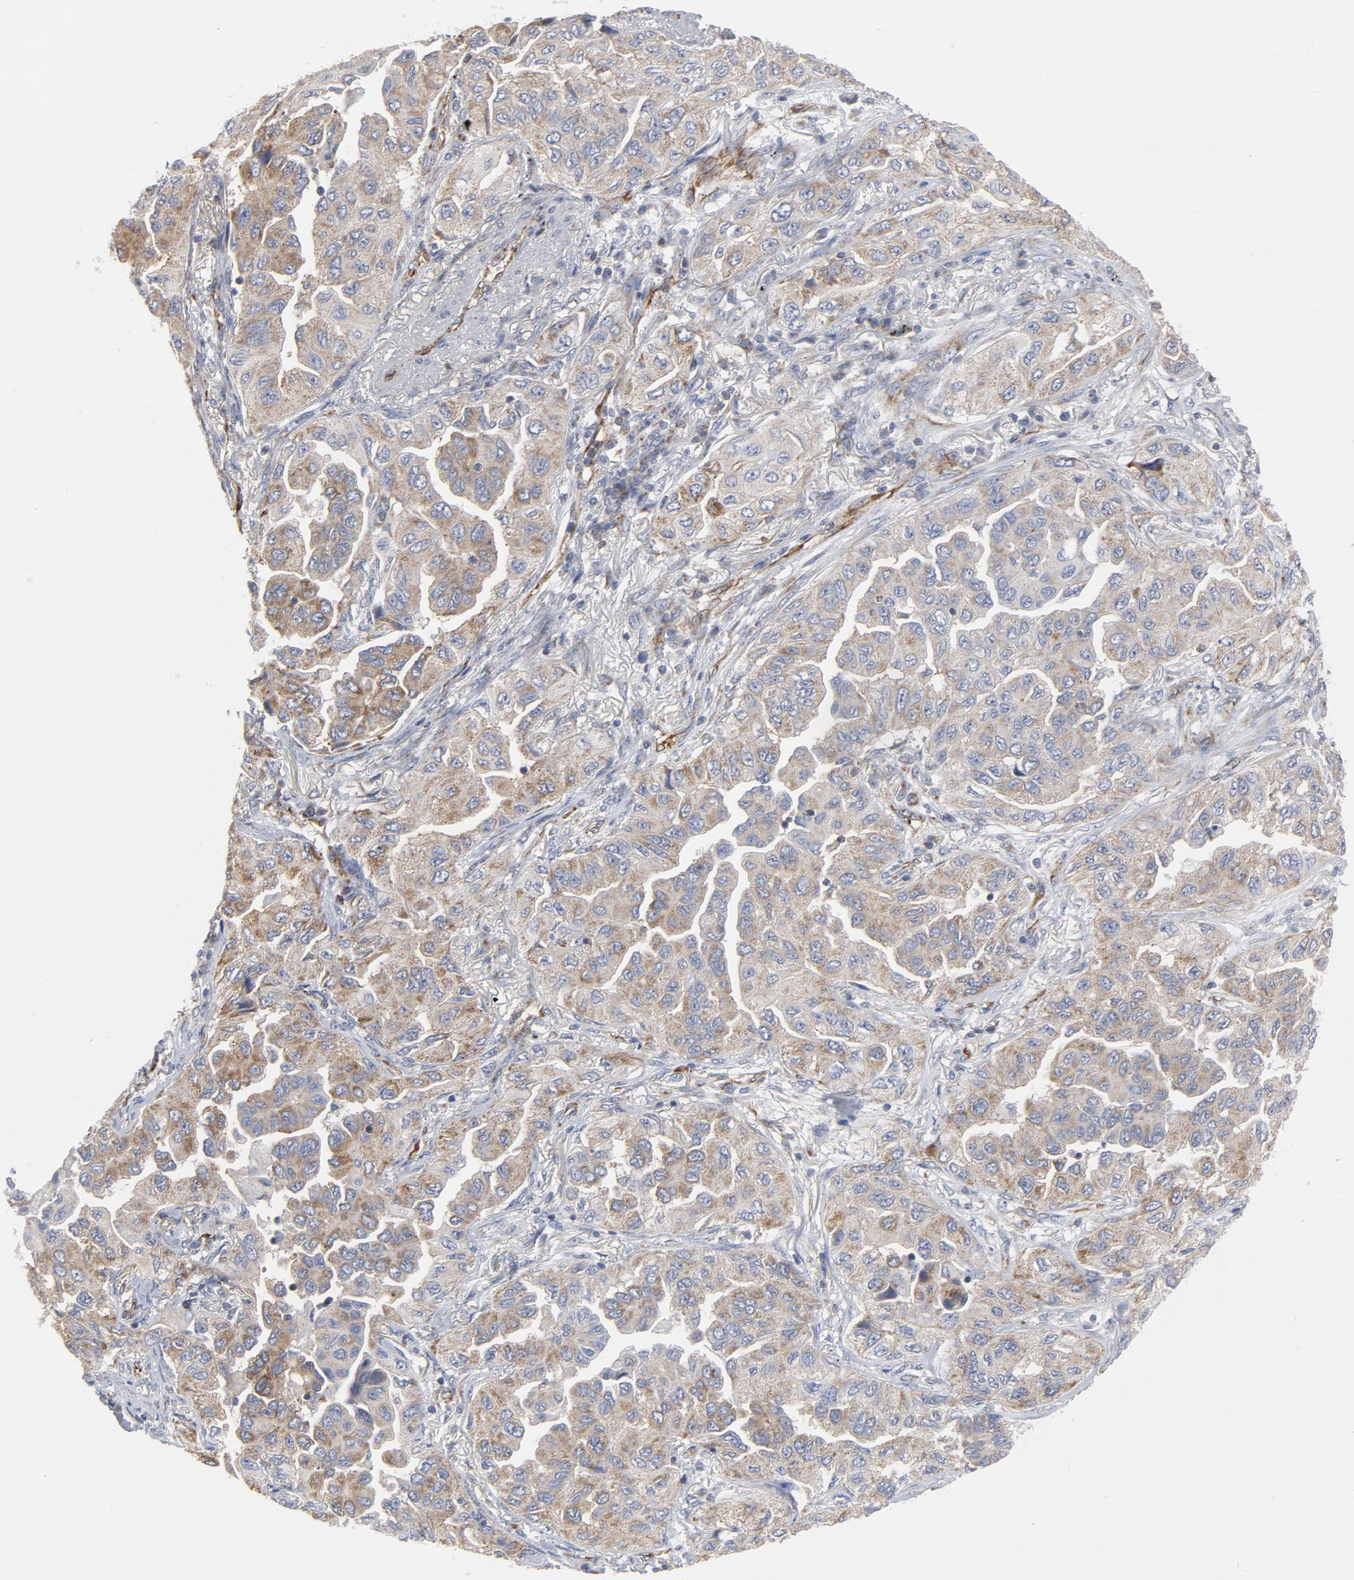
{"staining": {"intensity": "weak", "quantity": ">75%", "location": "cytoplasmic/membranous"}, "tissue": "lung cancer", "cell_type": "Tumor cells", "image_type": "cancer", "snomed": [{"axis": "morphology", "description": "Adenocarcinoma, NOS"}, {"axis": "topography", "description": "Lung"}], "caption": "Lung adenocarcinoma stained with DAB (3,3'-diaminobenzidine) immunohistochemistry (IHC) shows low levels of weak cytoplasmic/membranous staining in about >75% of tumor cells. The staining was performed using DAB to visualize the protein expression in brown, while the nuclei were stained in blue with hematoxylin (Magnification: 20x).", "gene": "OXA1L", "patient": {"sex": "female", "age": 65}}